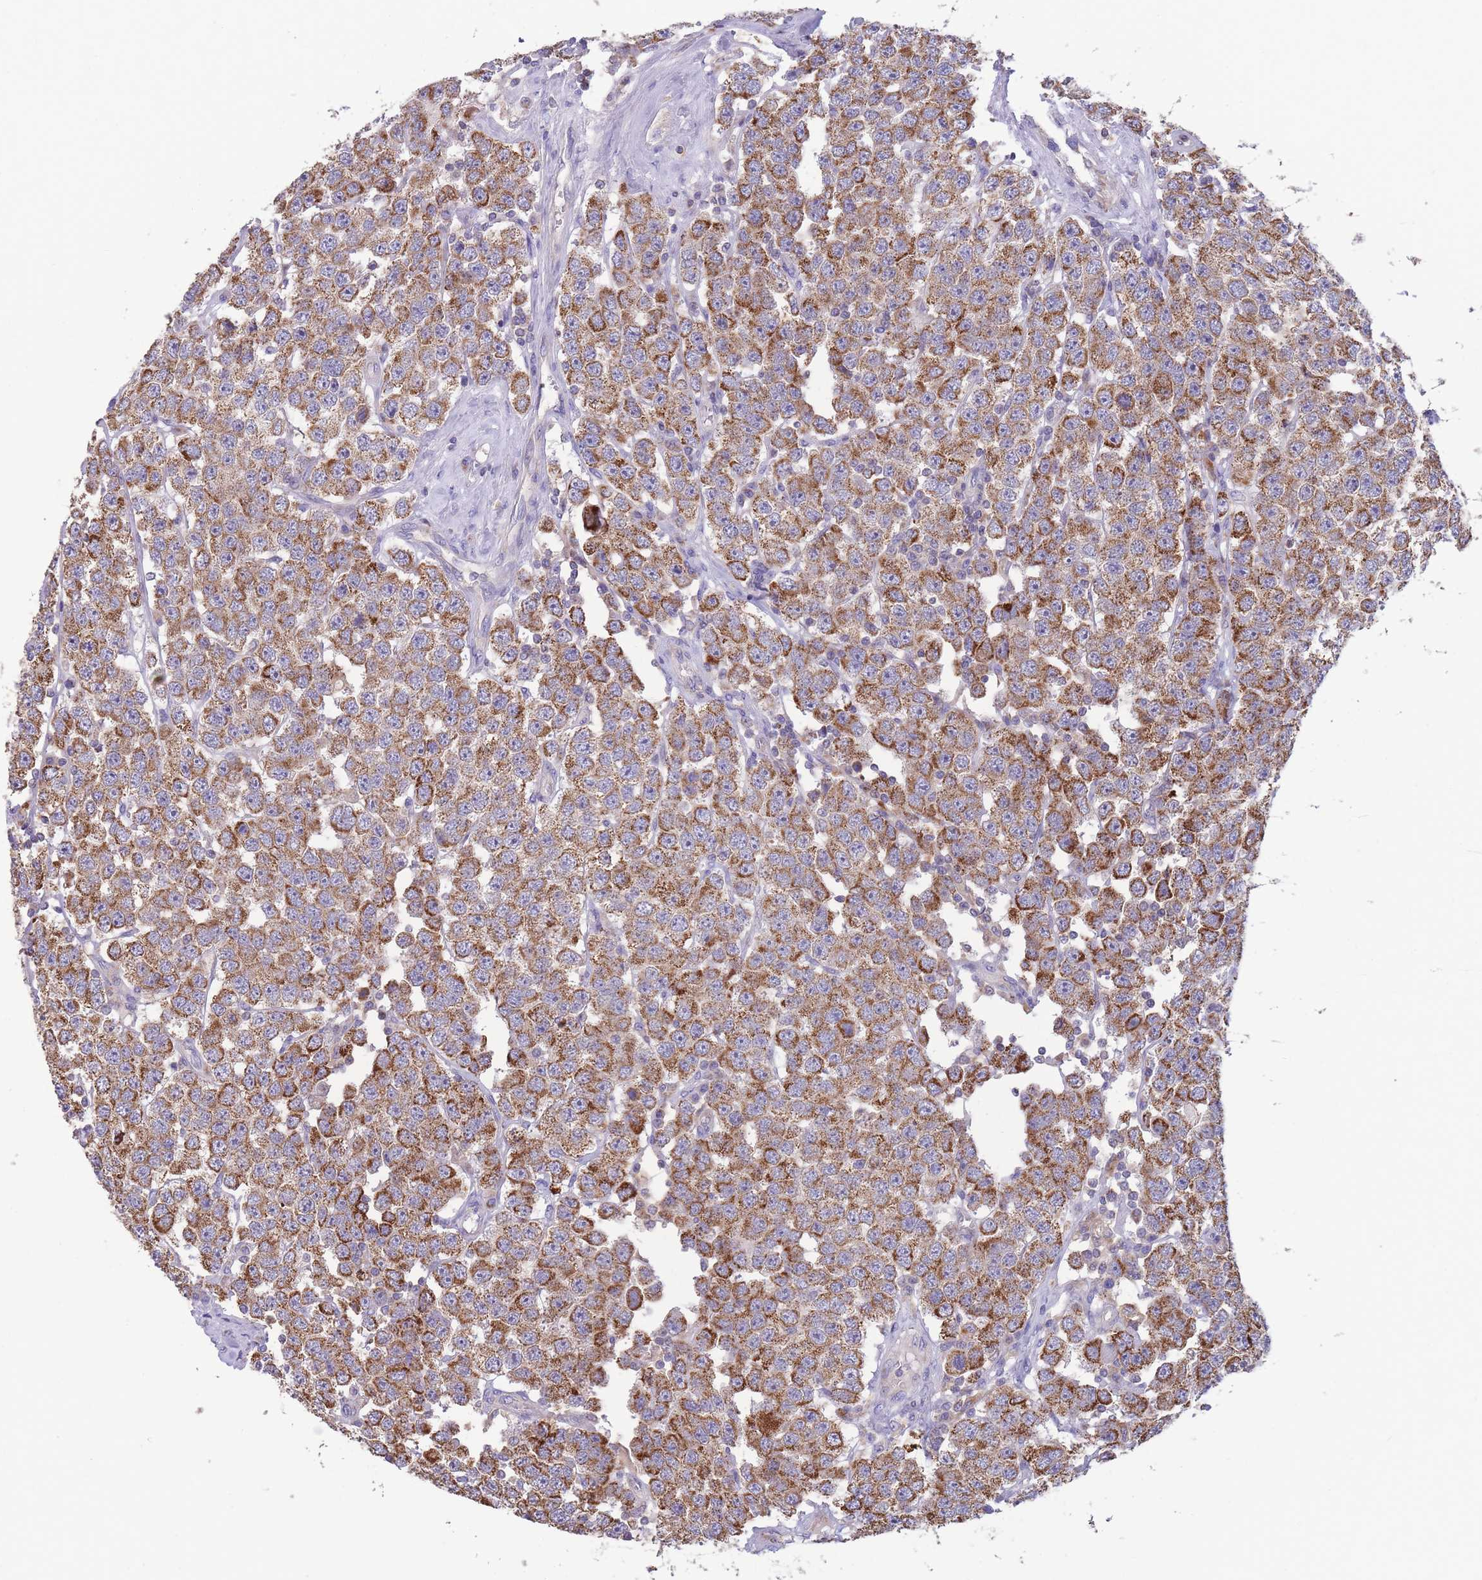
{"staining": {"intensity": "moderate", "quantity": ">75%", "location": "cytoplasmic/membranous"}, "tissue": "testis cancer", "cell_type": "Tumor cells", "image_type": "cancer", "snomed": [{"axis": "morphology", "description": "Seminoma, NOS"}, {"axis": "topography", "description": "Testis"}], "caption": "Protein expression analysis of human testis cancer (seminoma) reveals moderate cytoplasmic/membranous positivity in approximately >75% of tumor cells. The staining was performed using DAB, with brown indicating positive protein expression. Nuclei are stained blue with hematoxylin.", "gene": "SLC25A42", "patient": {"sex": "male", "age": 28}}